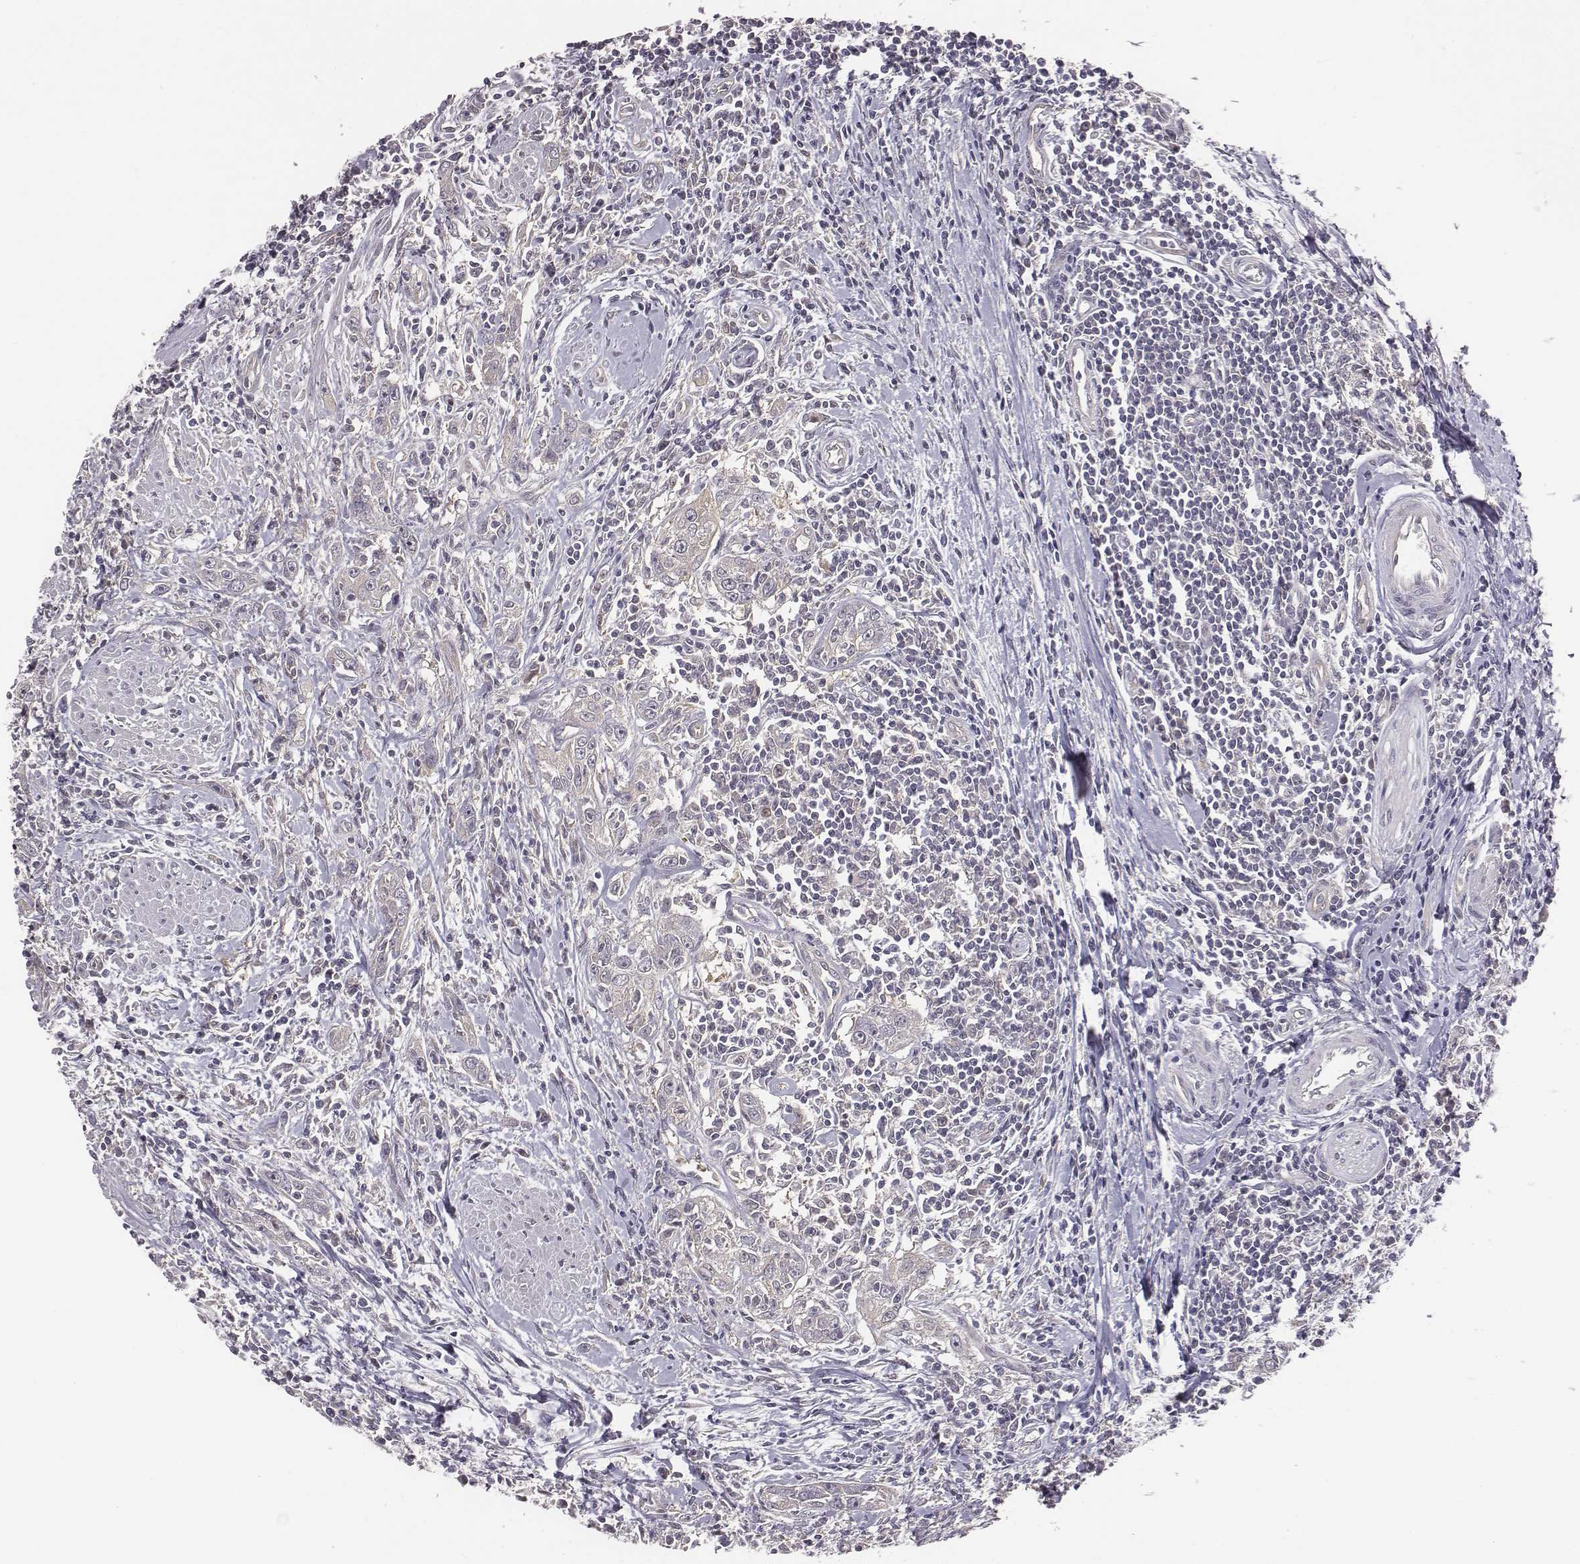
{"staining": {"intensity": "negative", "quantity": "none", "location": "none"}, "tissue": "urothelial cancer", "cell_type": "Tumor cells", "image_type": "cancer", "snomed": [{"axis": "morphology", "description": "Urothelial carcinoma, High grade"}, {"axis": "topography", "description": "Urinary bladder"}], "caption": "DAB immunohistochemical staining of urothelial cancer shows no significant positivity in tumor cells. Nuclei are stained in blue.", "gene": "SMURF2", "patient": {"sex": "male", "age": 83}}